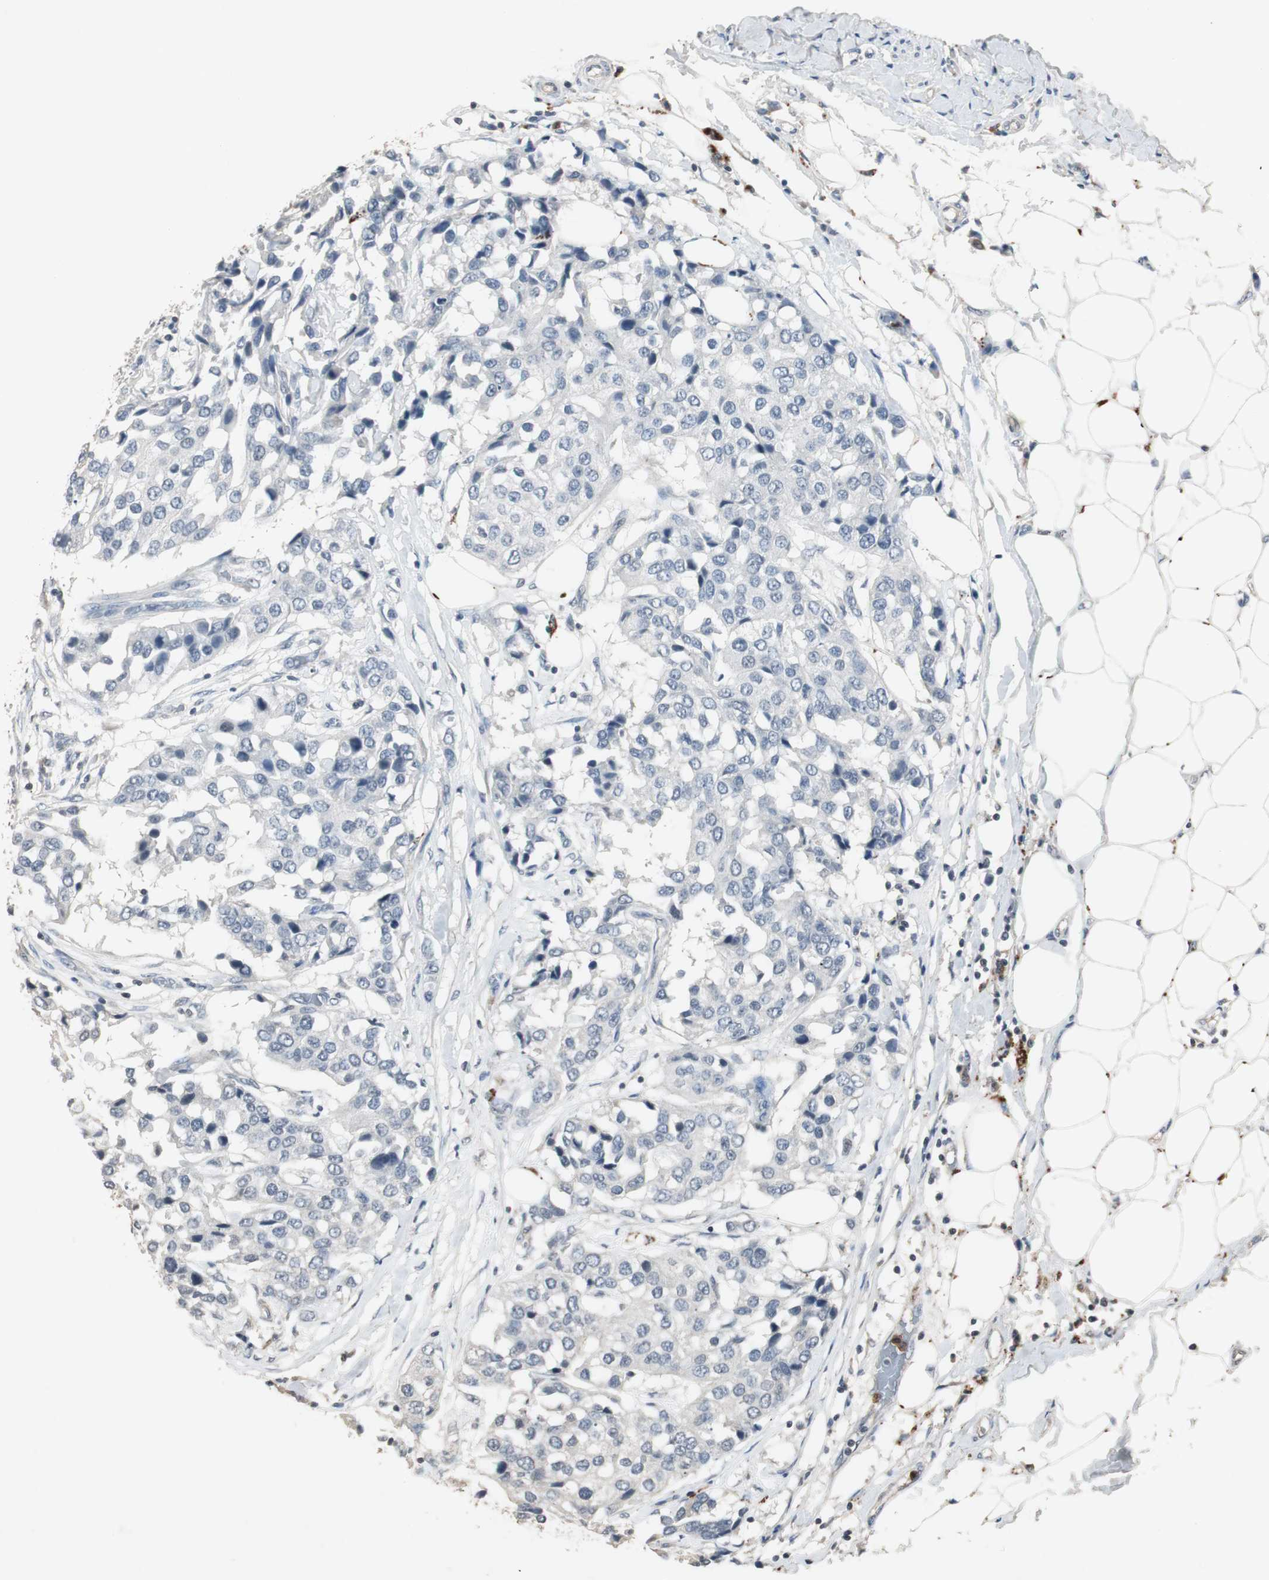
{"staining": {"intensity": "negative", "quantity": "none", "location": "none"}, "tissue": "breast cancer", "cell_type": "Tumor cells", "image_type": "cancer", "snomed": [{"axis": "morphology", "description": "Duct carcinoma"}, {"axis": "topography", "description": "Breast"}], "caption": "Tumor cells are negative for brown protein staining in breast invasive ductal carcinoma.", "gene": "ADNP2", "patient": {"sex": "female", "age": 80}}